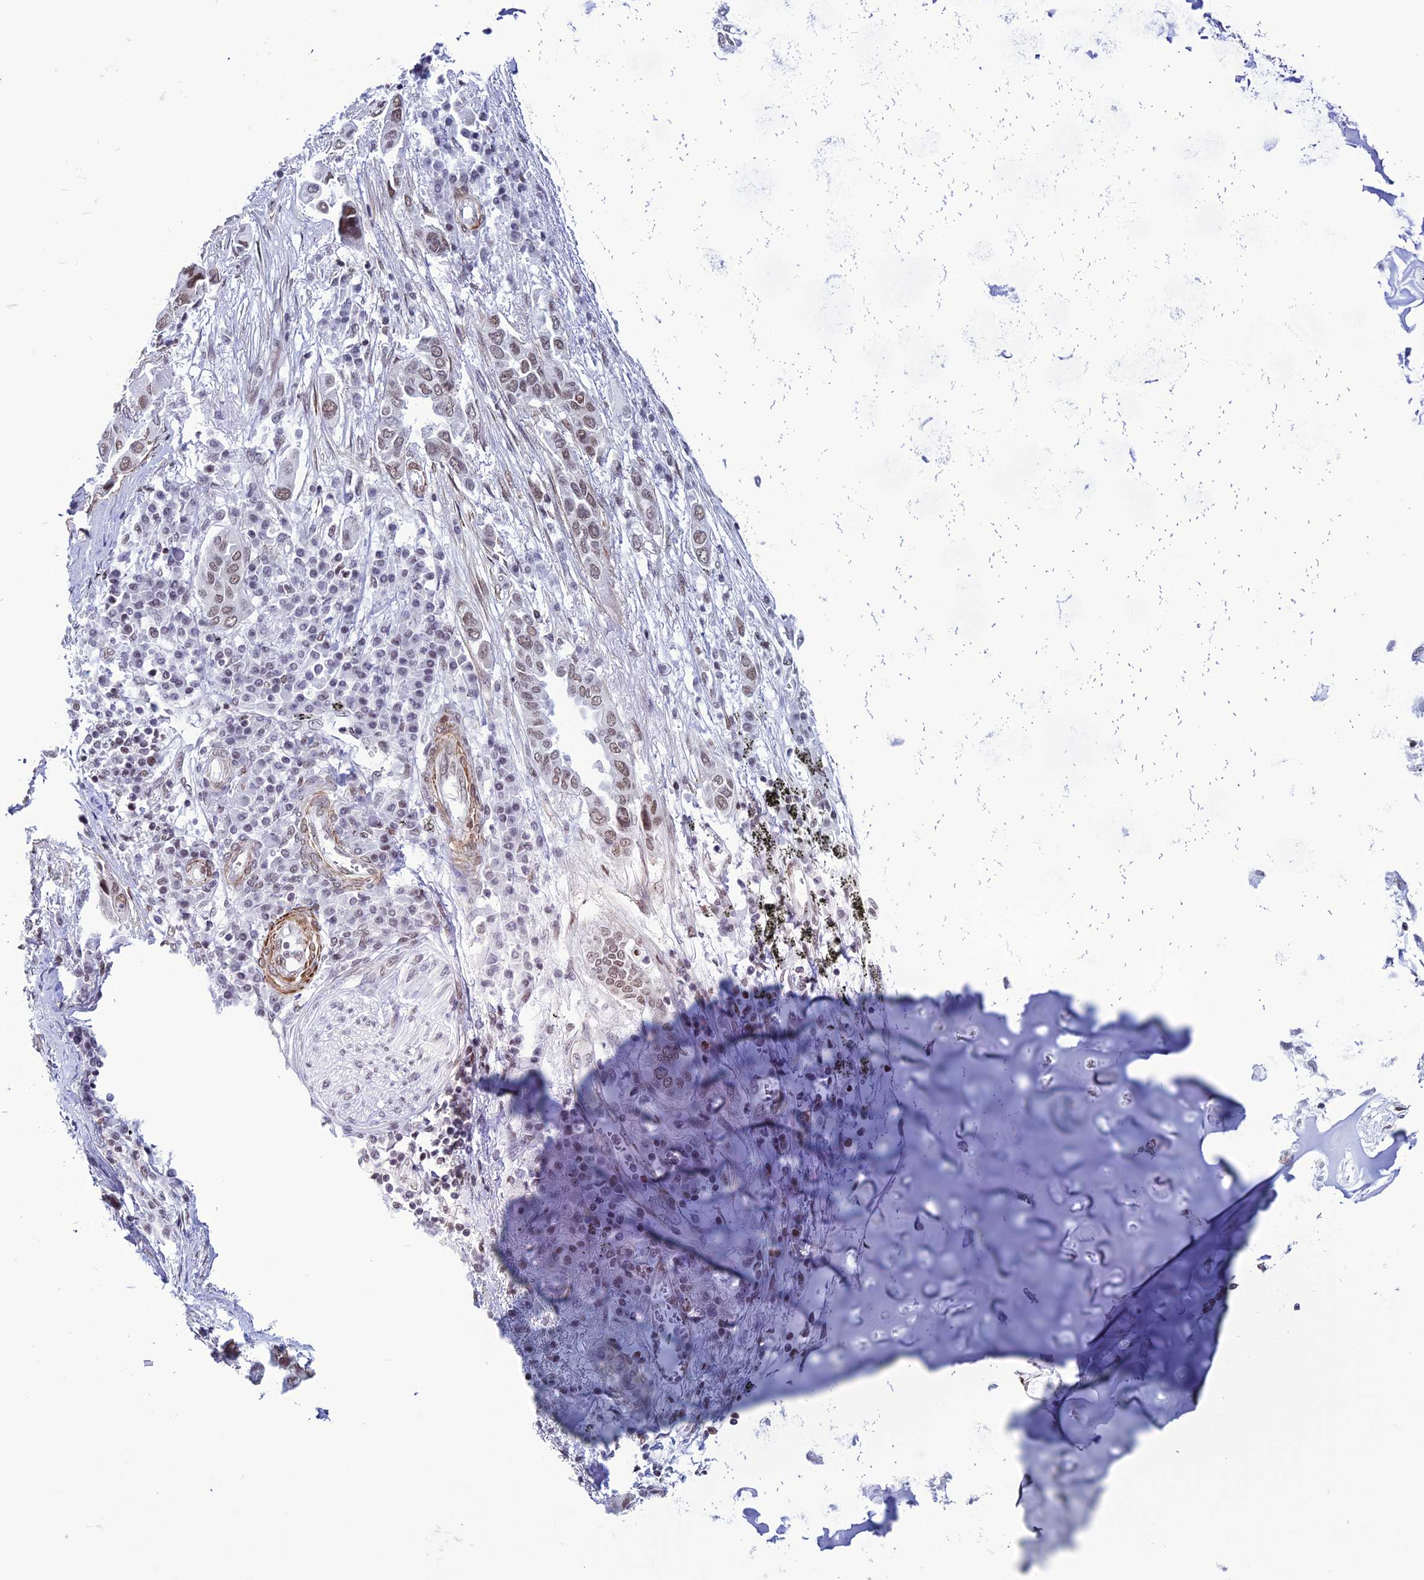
{"staining": {"intensity": "moderate", "quantity": ">75%", "location": "nuclear"}, "tissue": "lung cancer", "cell_type": "Tumor cells", "image_type": "cancer", "snomed": [{"axis": "morphology", "description": "Adenocarcinoma, NOS"}, {"axis": "topography", "description": "Lung"}], "caption": "IHC micrograph of human lung cancer stained for a protein (brown), which displays medium levels of moderate nuclear expression in approximately >75% of tumor cells.", "gene": "U2AF1", "patient": {"sex": "female", "age": 76}}